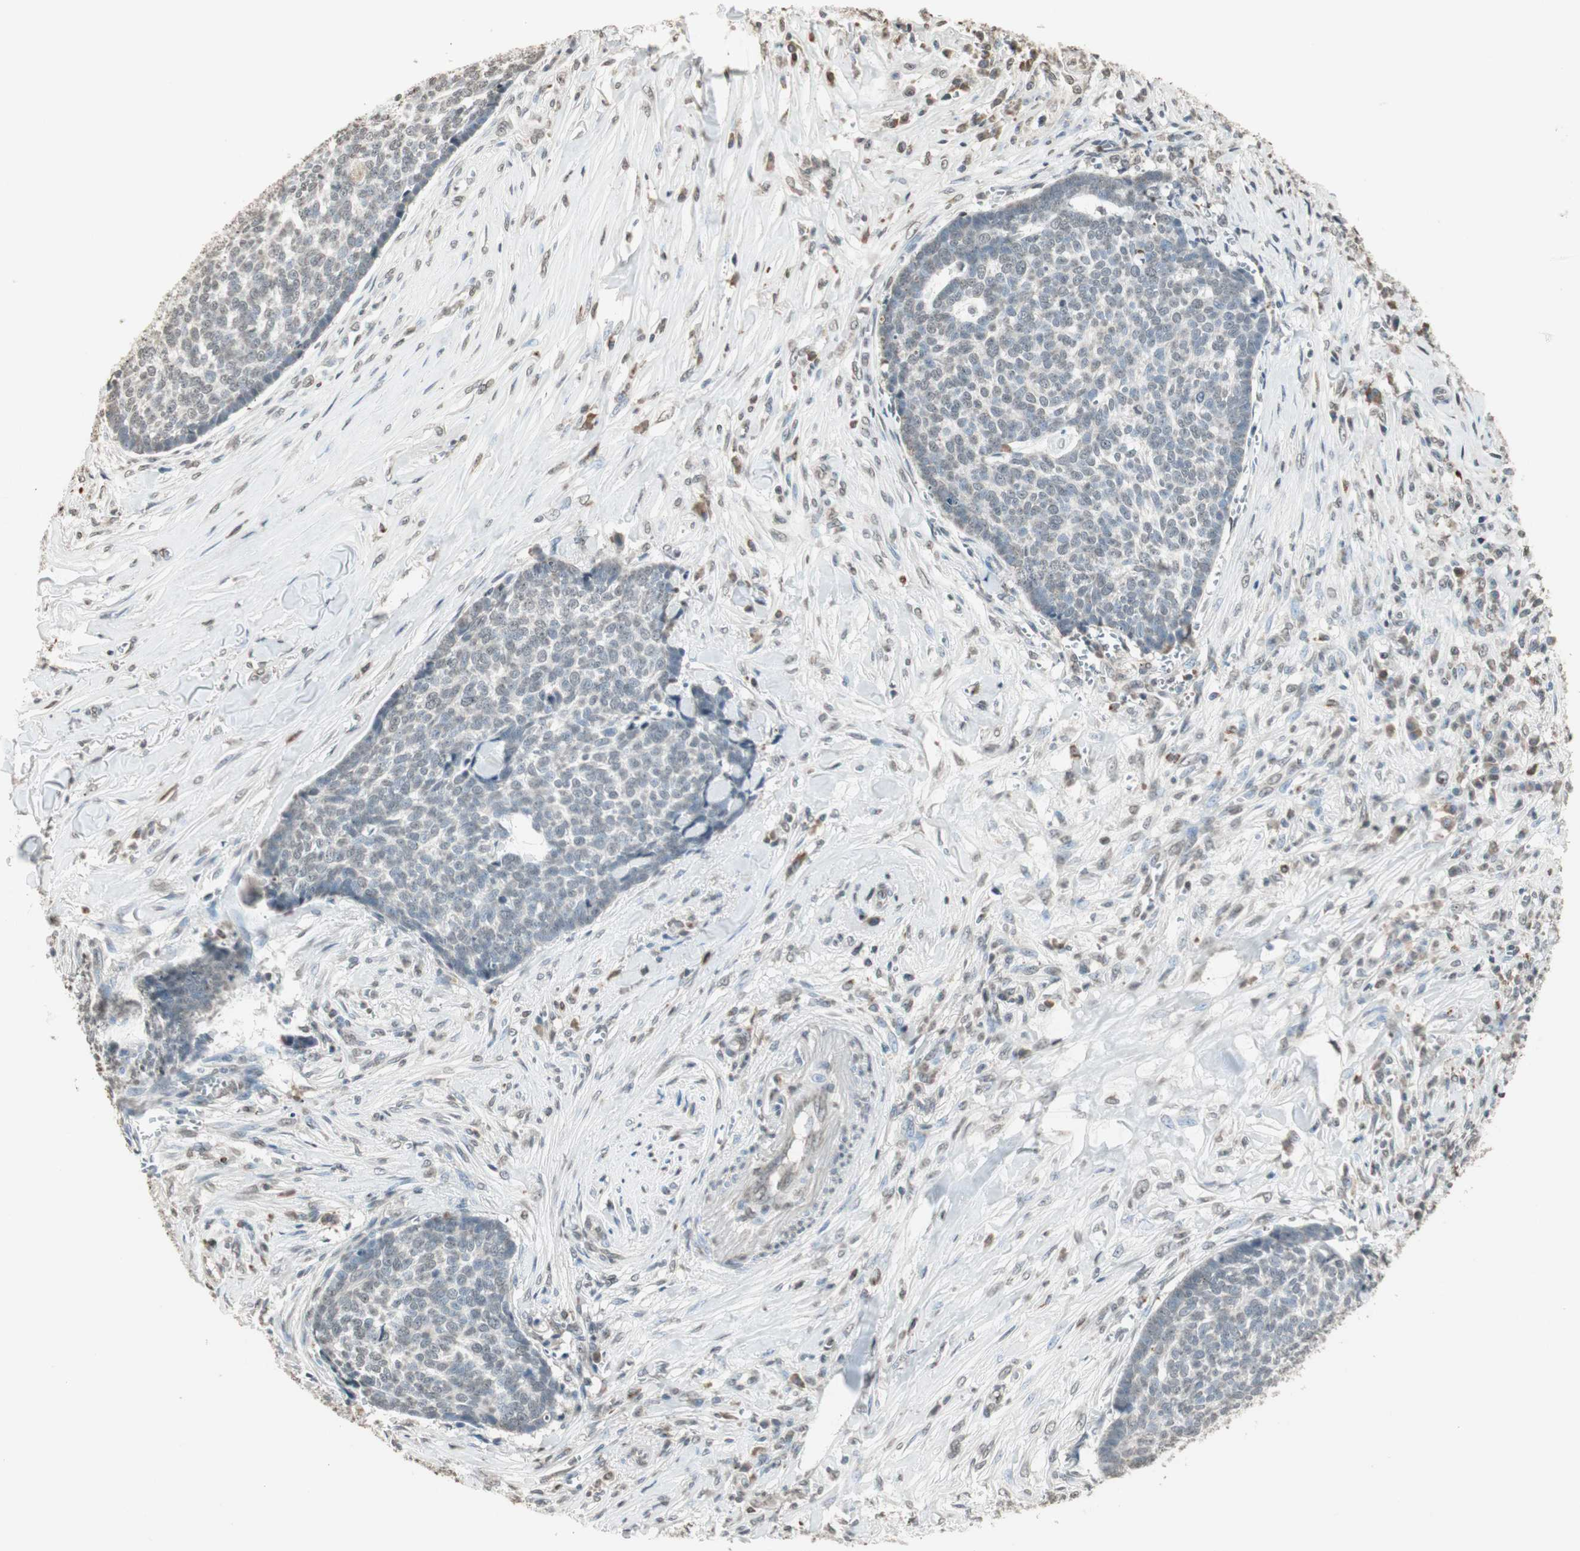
{"staining": {"intensity": "weak", "quantity": "<25%", "location": "nuclear"}, "tissue": "skin cancer", "cell_type": "Tumor cells", "image_type": "cancer", "snomed": [{"axis": "morphology", "description": "Basal cell carcinoma"}, {"axis": "topography", "description": "Skin"}], "caption": "Tumor cells show no significant positivity in skin cancer. Brightfield microscopy of IHC stained with DAB (brown) and hematoxylin (blue), captured at high magnification.", "gene": "PRELID1", "patient": {"sex": "male", "age": 84}}